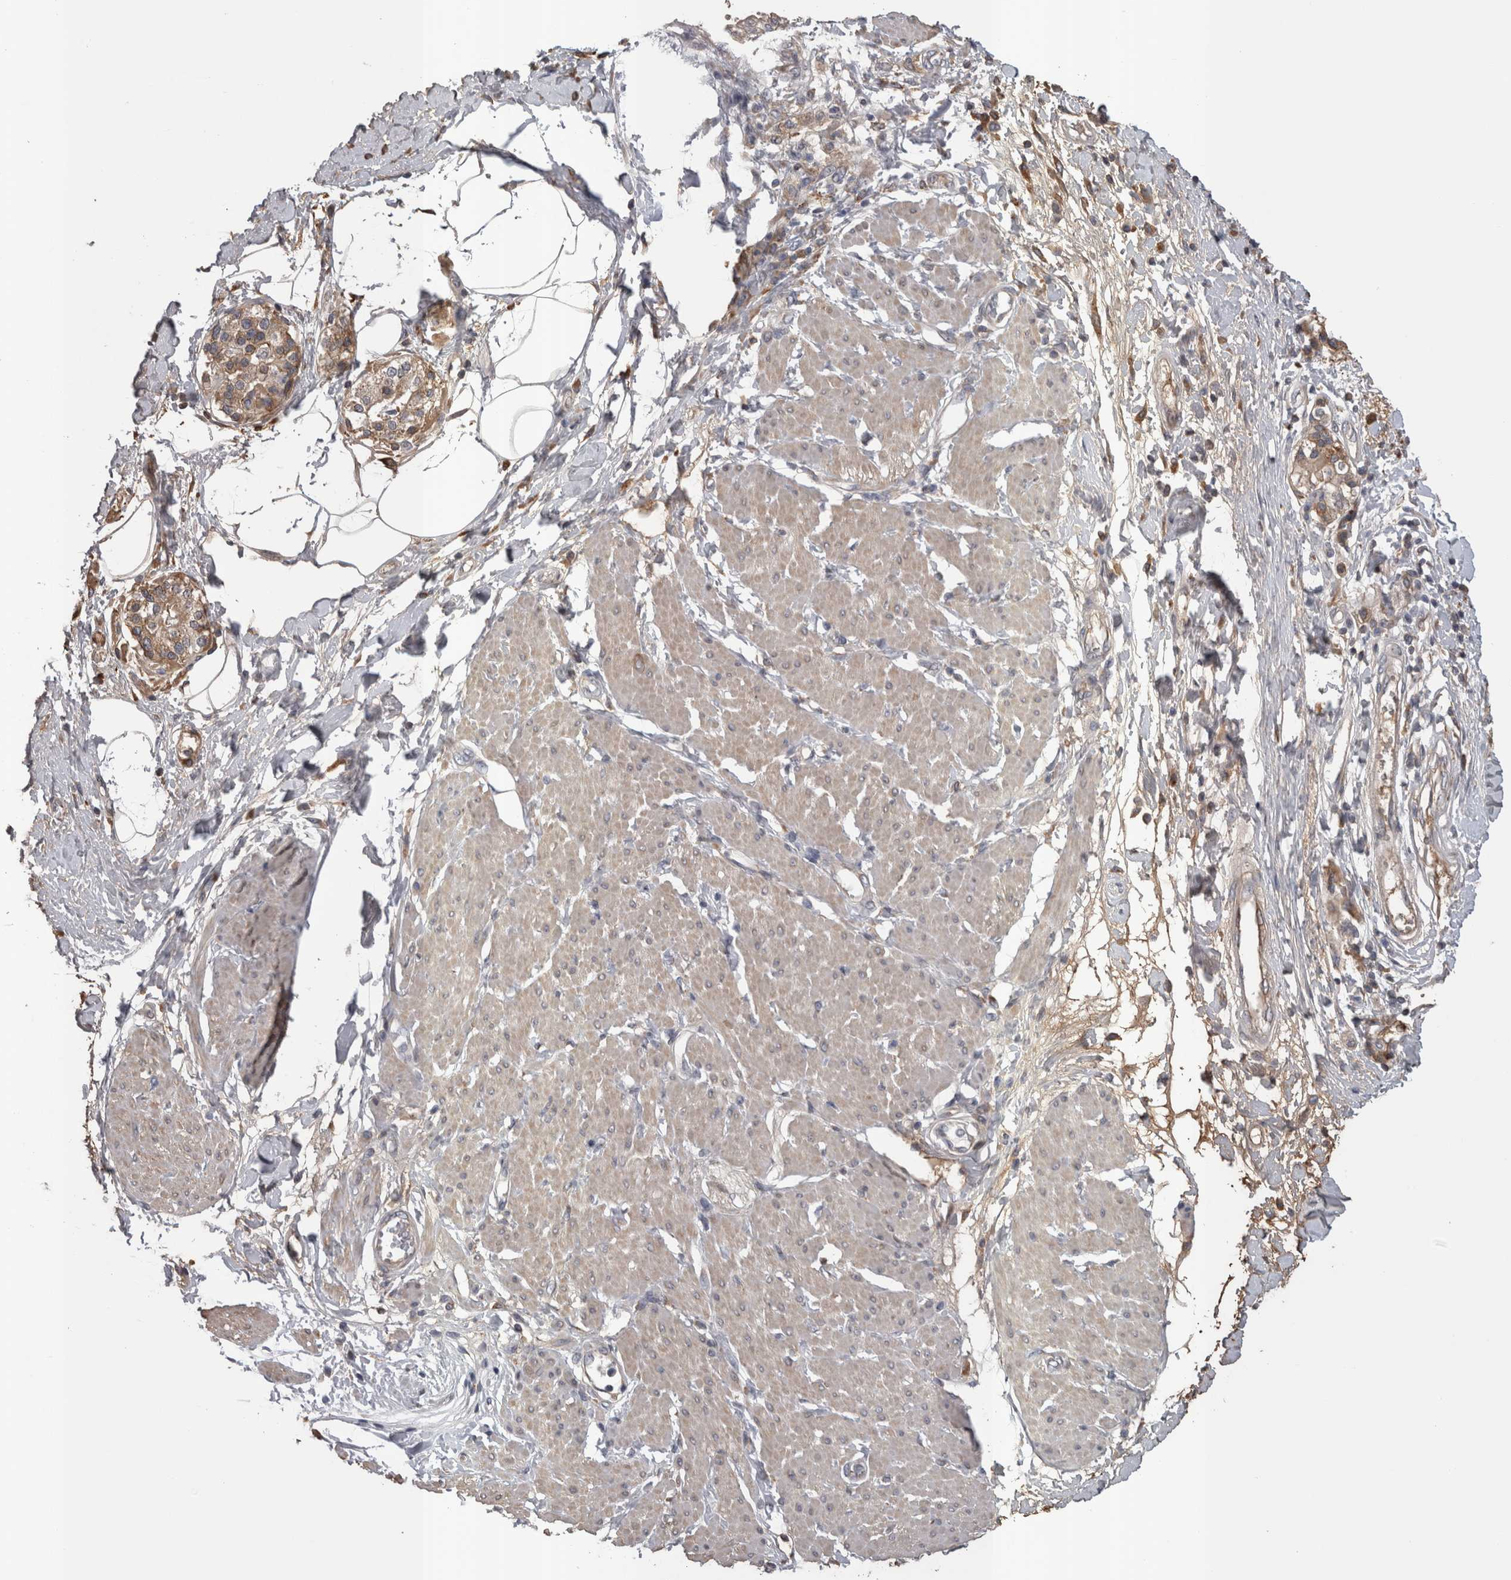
{"staining": {"intensity": "moderate", "quantity": "25%-75%", "location": "cytoplasmic/membranous"}, "tissue": "pancreatic cancer", "cell_type": "Tumor cells", "image_type": "cancer", "snomed": [{"axis": "morphology", "description": "Normal tissue, NOS"}, {"axis": "morphology", "description": "Adenocarcinoma, NOS"}, {"axis": "topography", "description": "Pancreas"}, {"axis": "topography", "description": "Duodenum"}], "caption": "A histopathology image of pancreatic adenocarcinoma stained for a protein shows moderate cytoplasmic/membranous brown staining in tumor cells.", "gene": "STC1", "patient": {"sex": "female", "age": 60}}